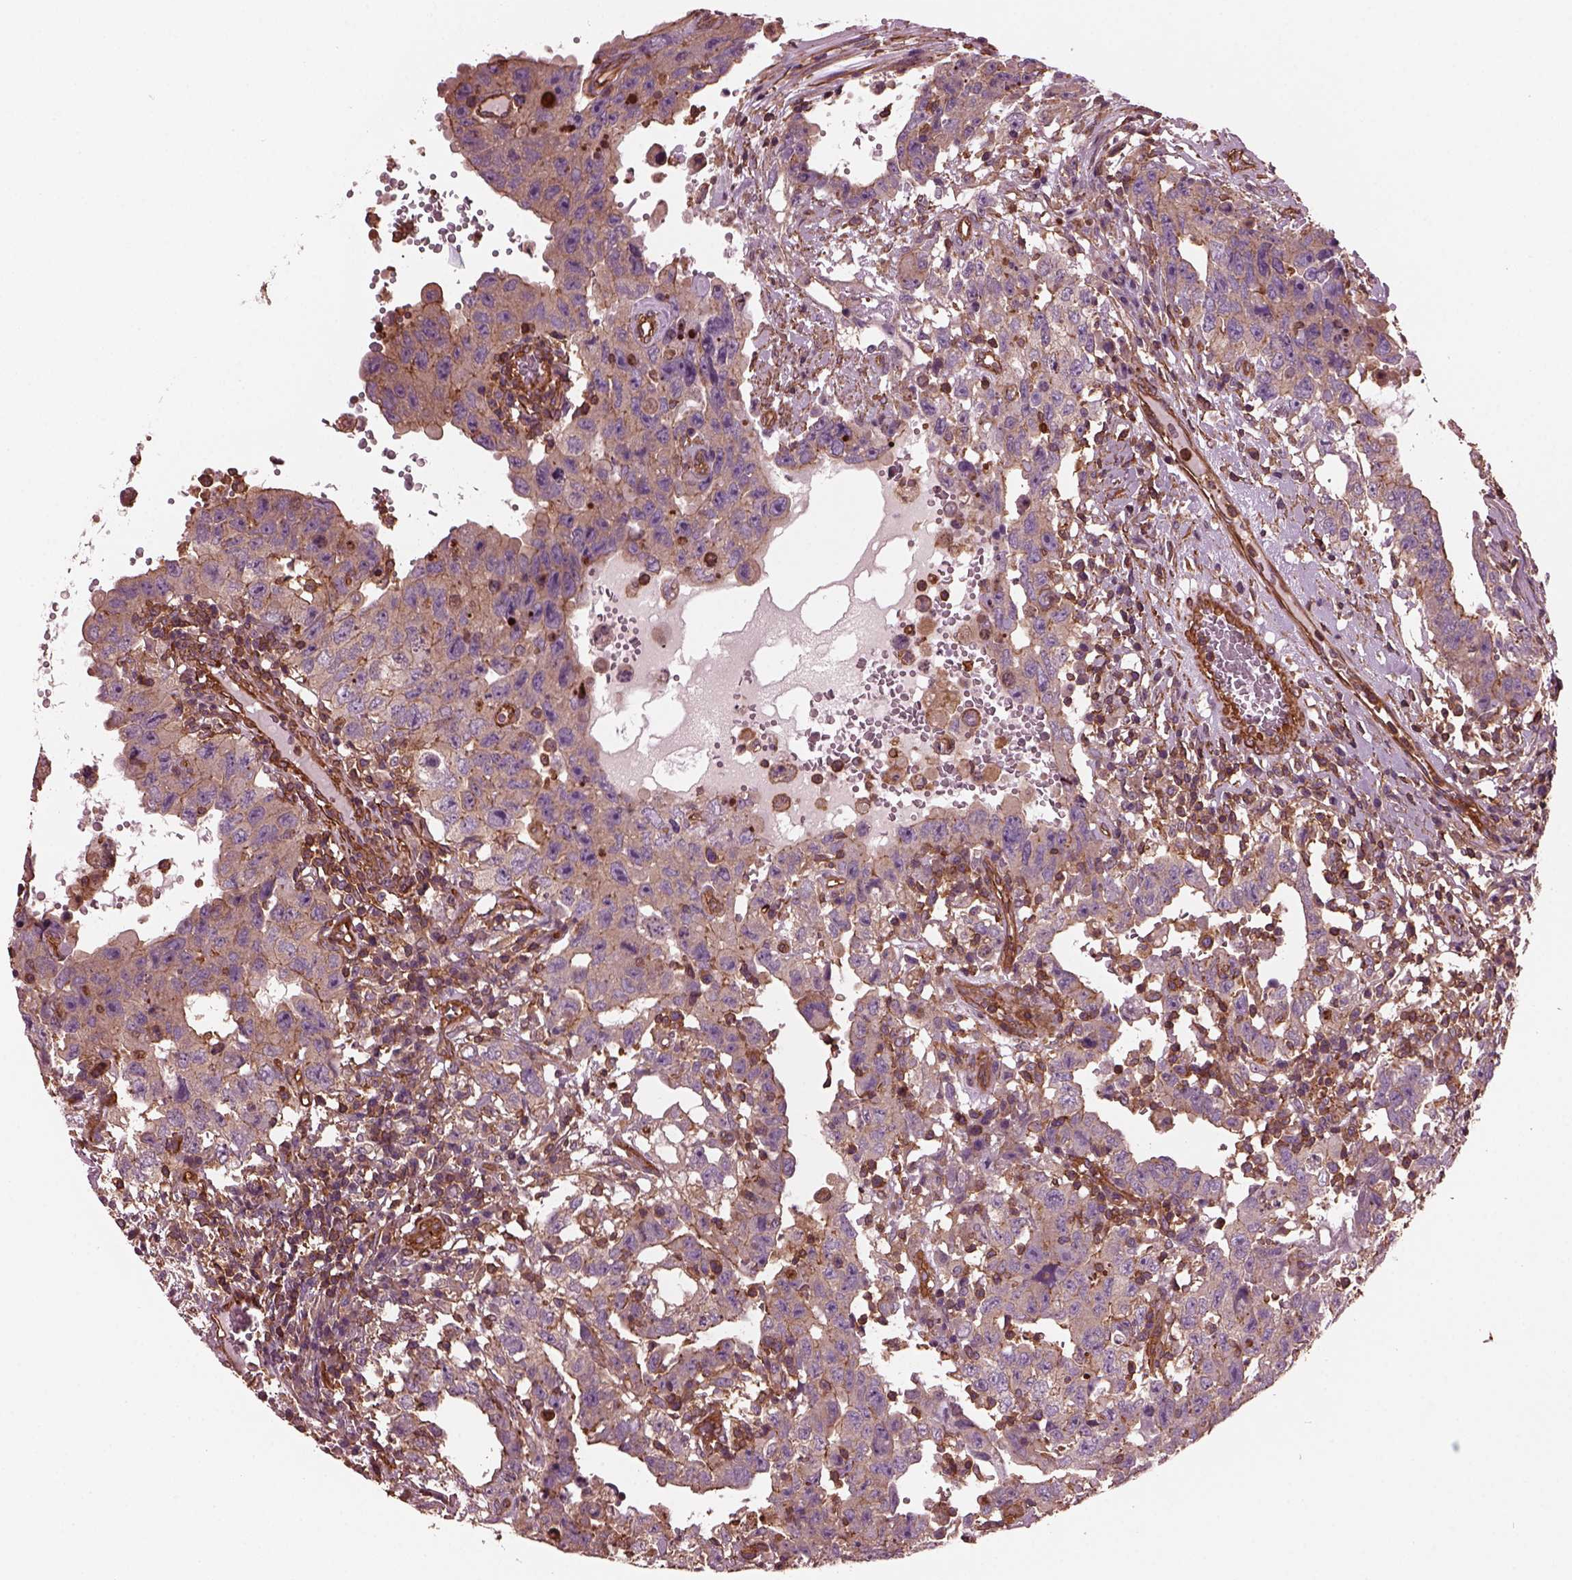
{"staining": {"intensity": "moderate", "quantity": "25%-75%", "location": "cytoplasmic/membranous"}, "tissue": "testis cancer", "cell_type": "Tumor cells", "image_type": "cancer", "snomed": [{"axis": "morphology", "description": "Carcinoma, Embryonal, NOS"}, {"axis": "topography", "description": "Testis"}], "caption": "Immunohistochemistry of human testis cancer shows medium levels of moderate cytoplasmic/membranous positivity in approximately 25%-75% of tumor cells.", "gene": "MYL6", "patient": {"sex": "male", "age": 26}}